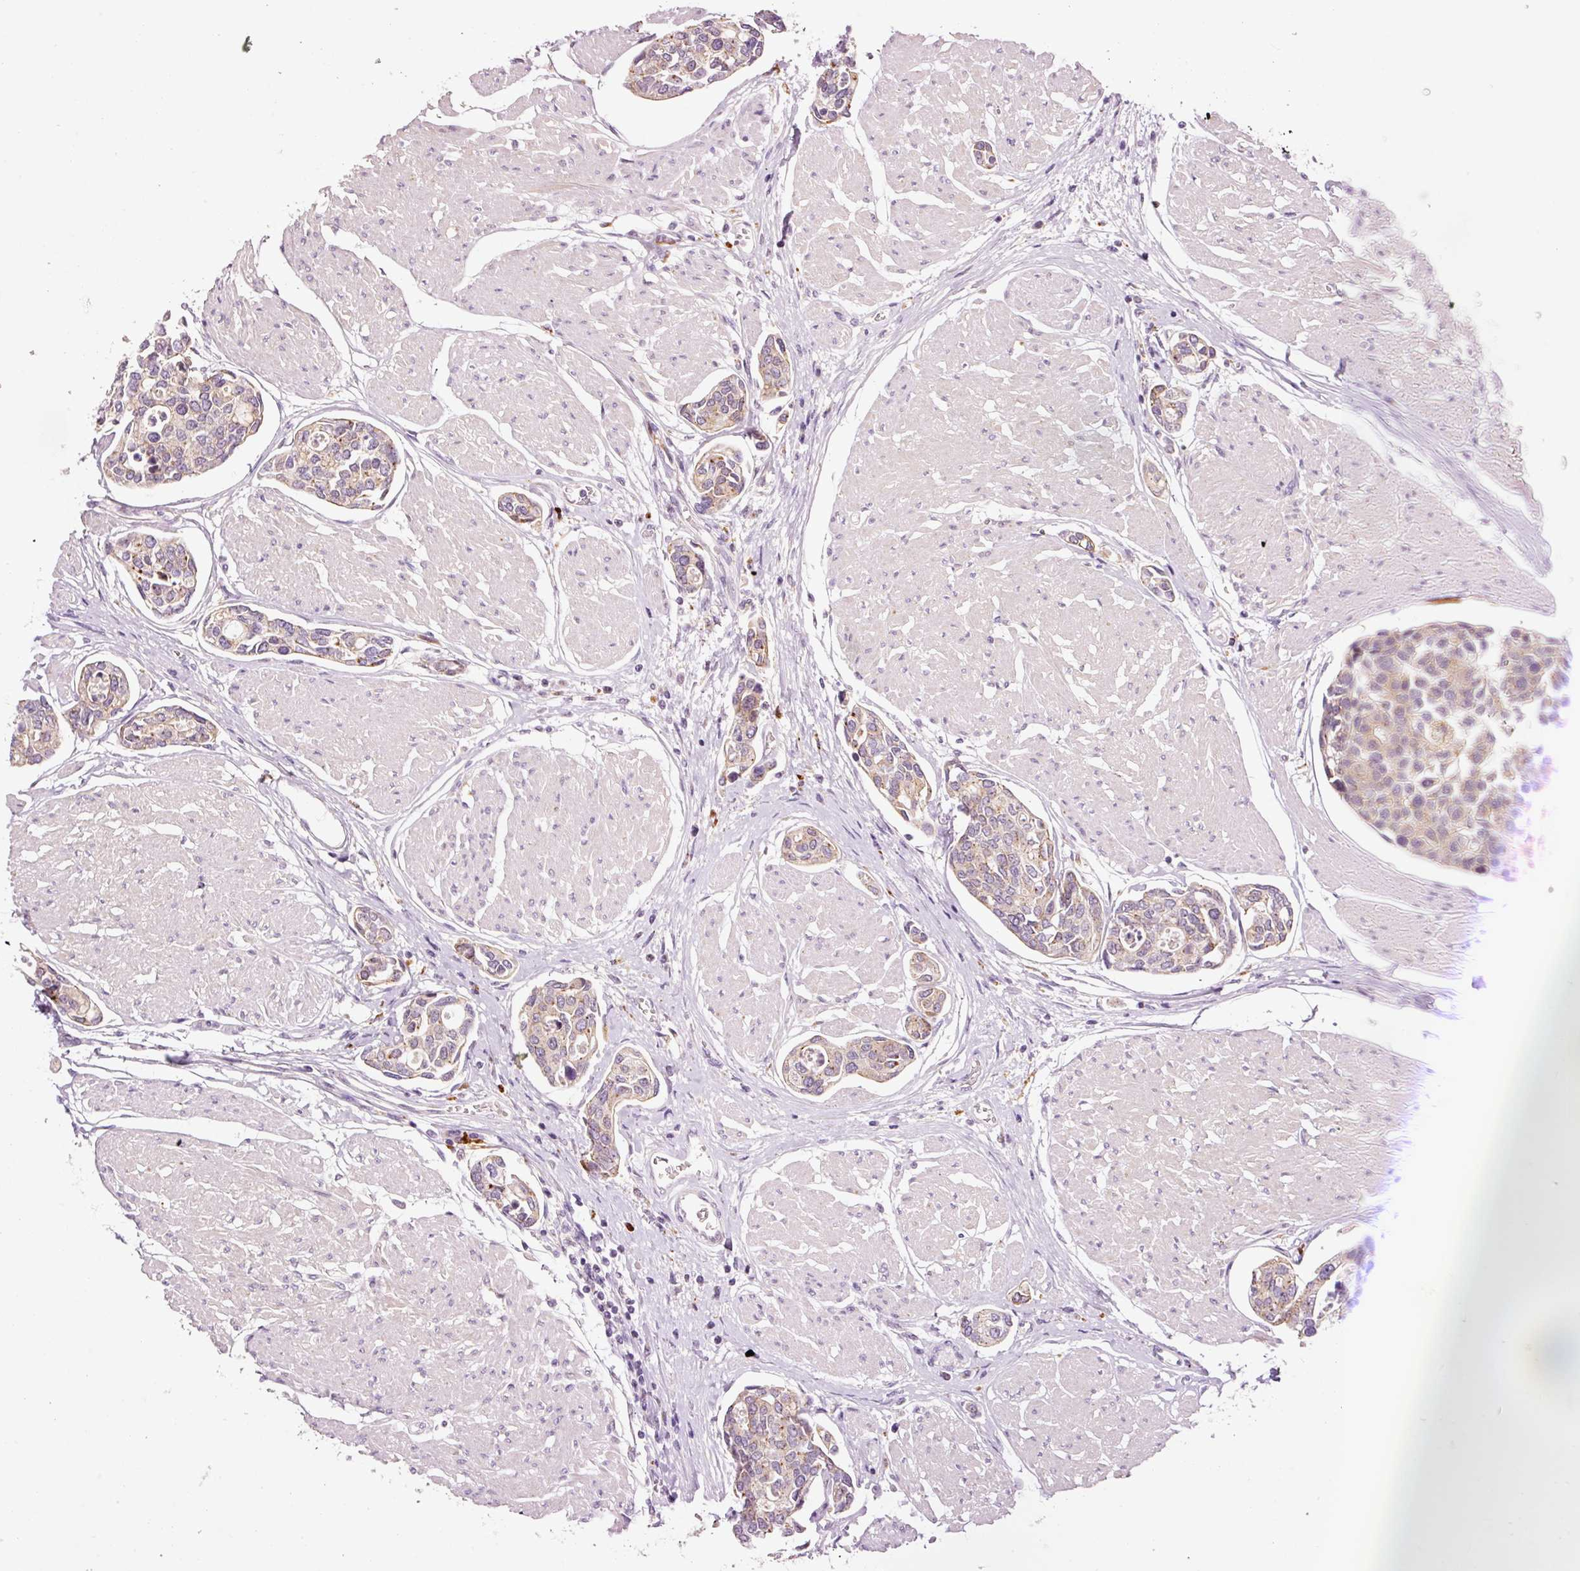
{"staining": {"intensity": "weak", "quantity": ">75%", "location": "cytoplasmic/membranous"}, "tissue": "urothelial cancer", "cell_type": "Tumor cells", "image_type": "cancer", "snomed": [{"axis": "morphology", "description": "Urothelial carcinoma, High grade"}, {"axis": "topography", "description": "Urinary bladder"}], "caption": "A high-resolution micrograph shows IHC staining of urothelial cancer, which displays weak cytoplasmic/membranous staining in approximately >75% of tumor cells.", "gene": "ZNF639", "patient": {"sex": "male", "age": 78}}